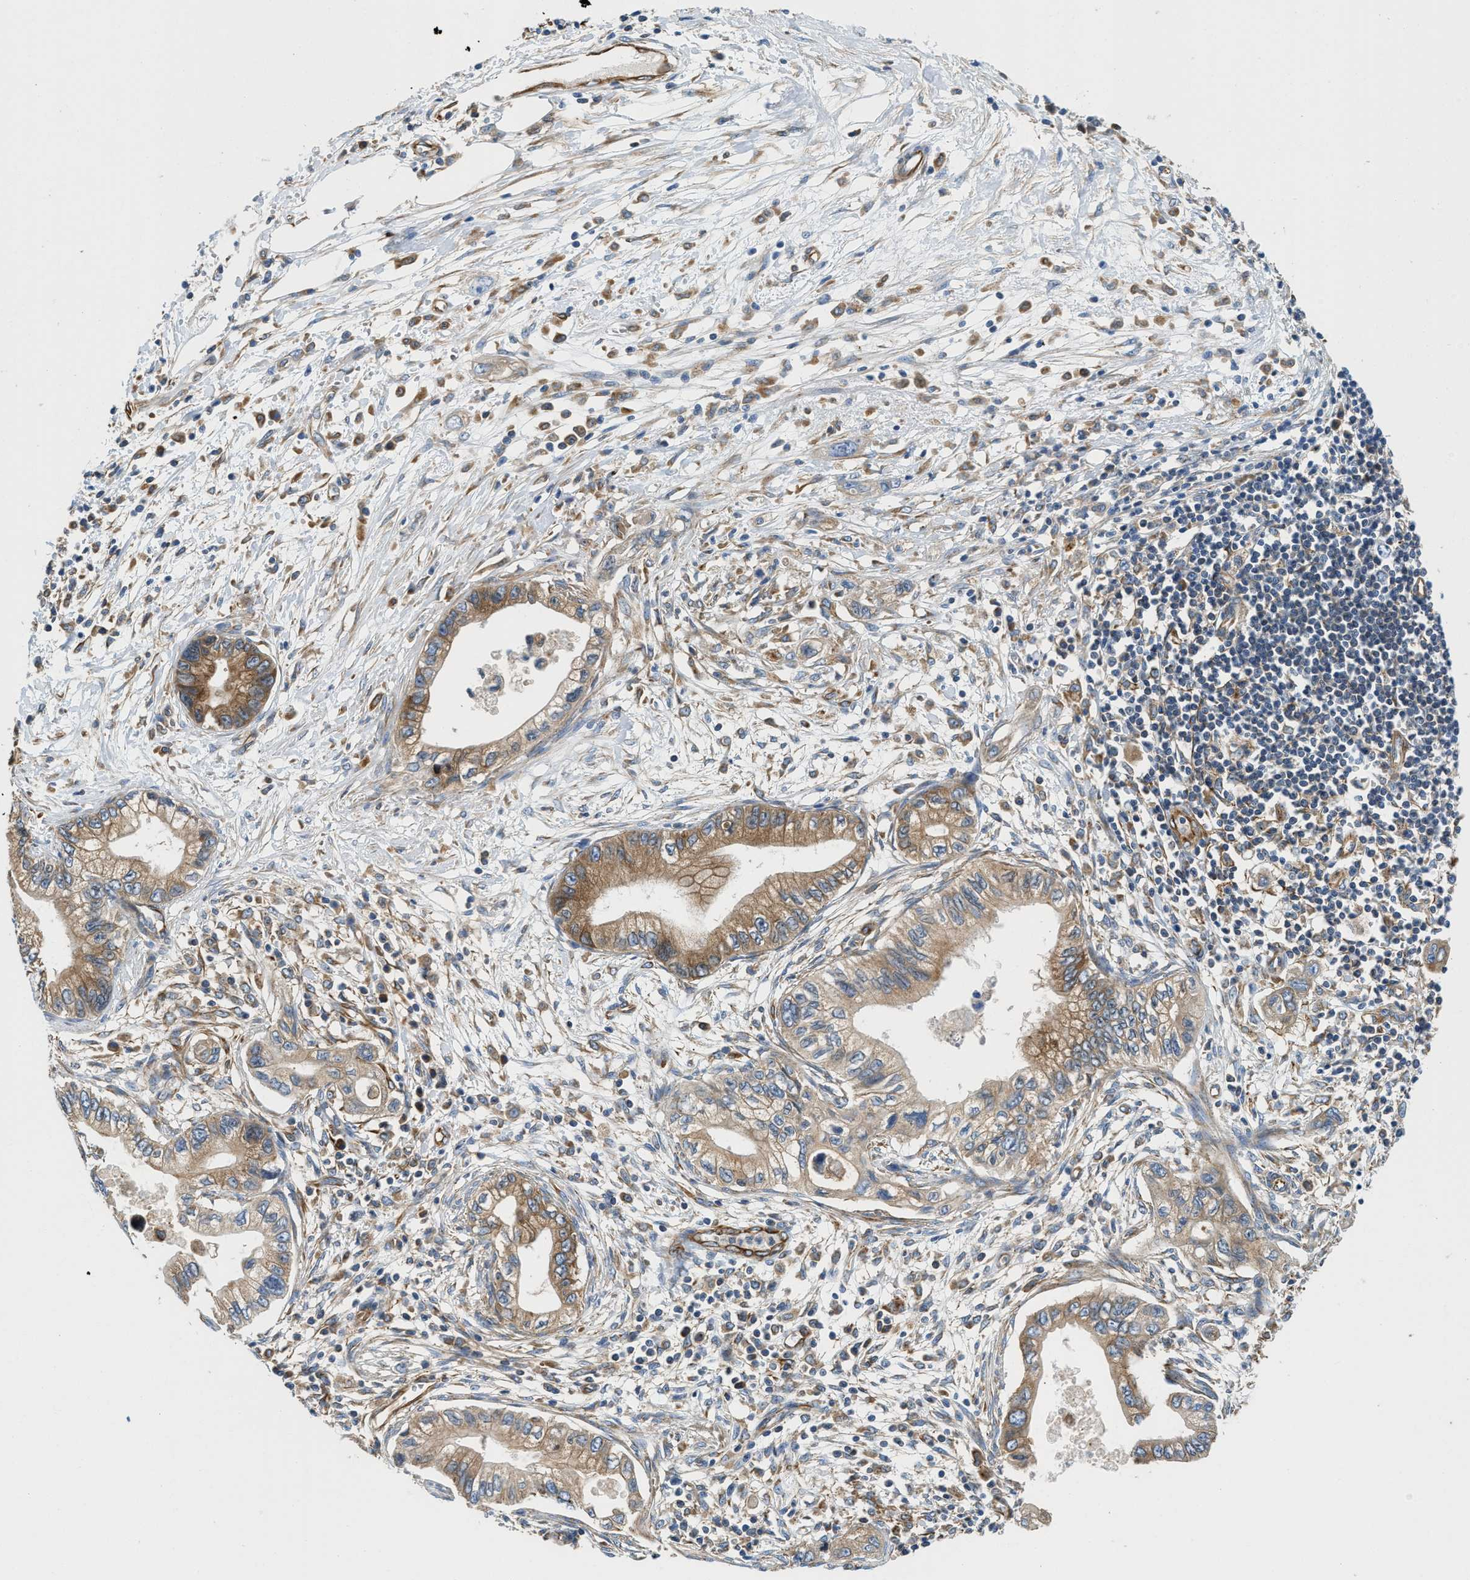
{"staining": {"intensity": "moderate", "quantity": "25%-75%", "location": "cytoplasmic/membranous"}, "tissue": "pancreatic cancer", "cell_type": "Tumor cells", "image_type": "cancer", "snomed": [{"axis": "morphology", "description": "Adenocarcinoma, NOS"}, {"axis": "topography", "description": "Pancreas"}], "caption": "The image shows immunohistochemical staining of pancreatic adenocarcinoma. There is moderate cytoplasmic/membranous staining is present in about 25%-75% of tumor cells.", "gene": "HSD17B12", "patient": {"sex": "male", "age": 56}}